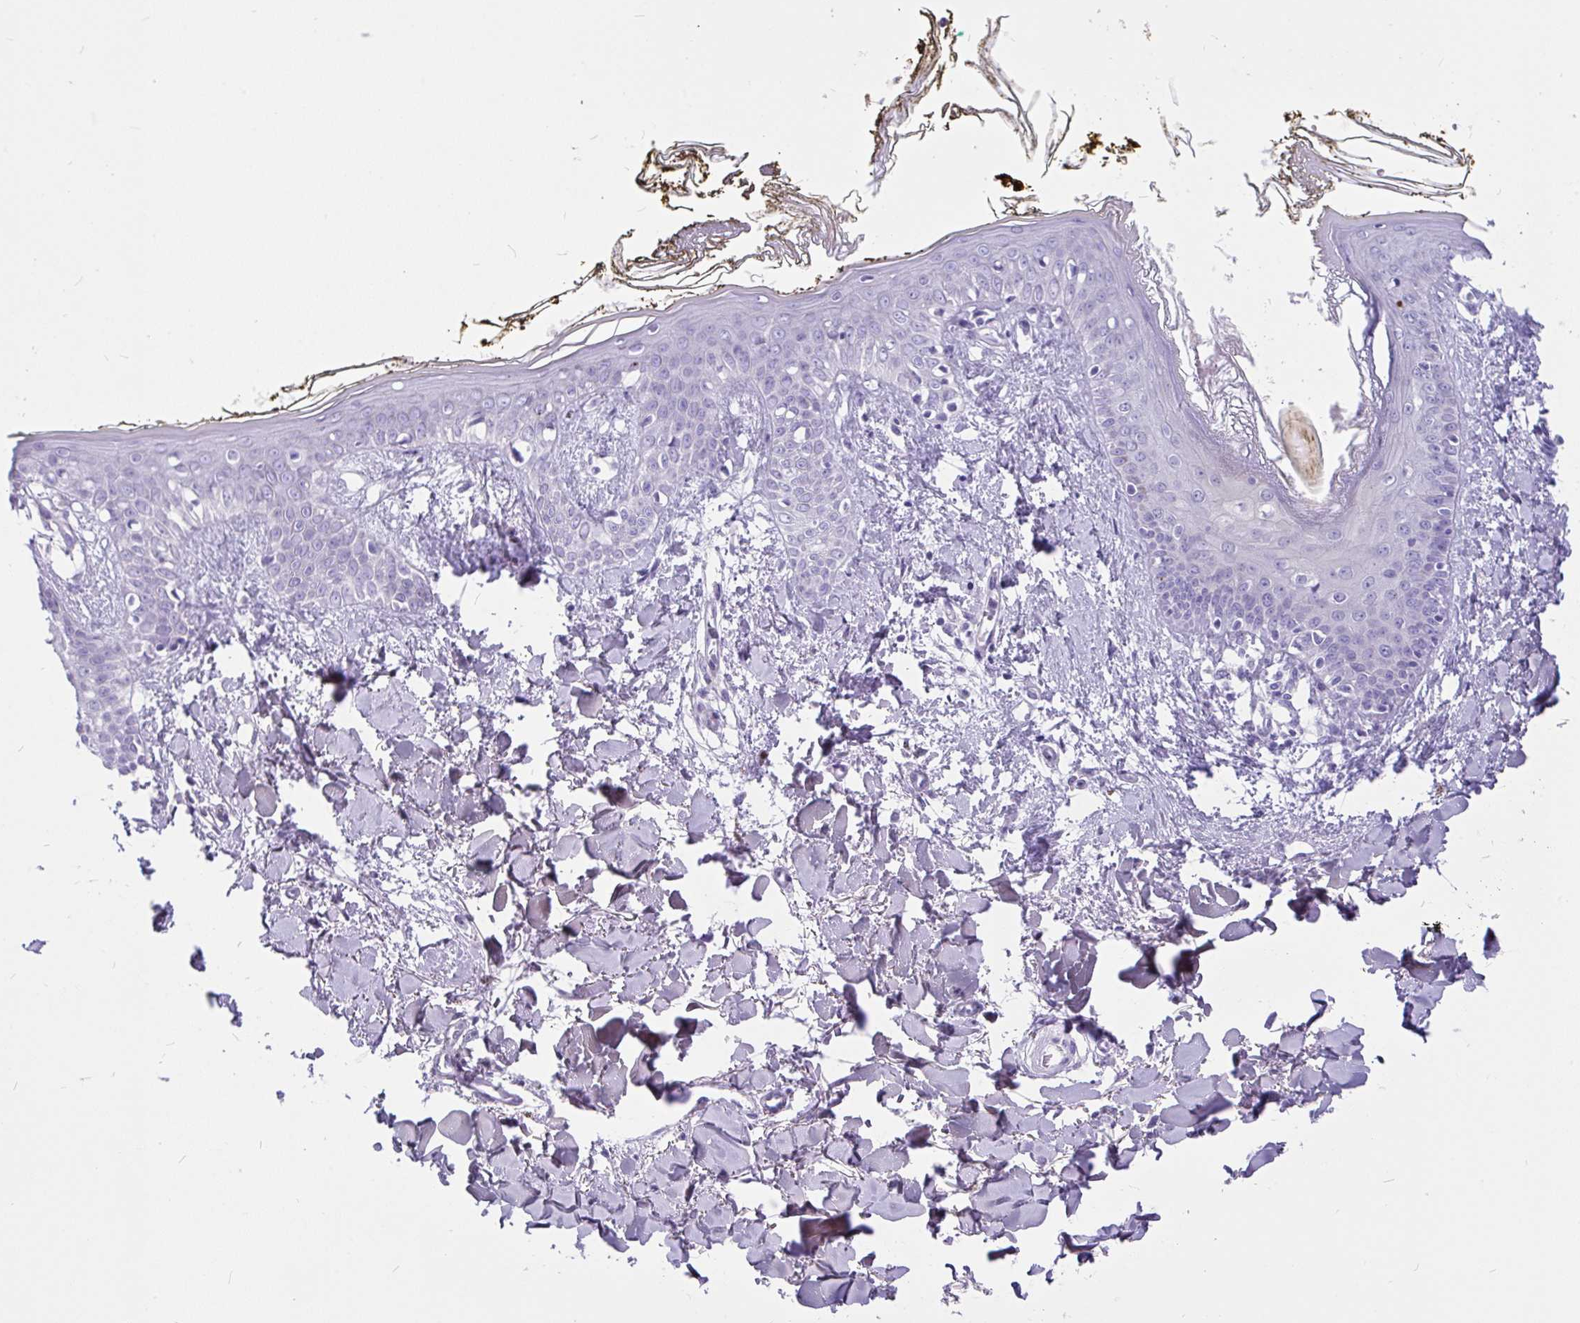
{"staining": {"intensity": "negative", "quantity": "none", "location": "none"}, "tissue": "skin", "cell_type": "Fibroblasts", "image_type": "normal", "snomed": [{"axis": "morphology", "description": "Normal tissue, NOS"}, {"axis": "topography", "description": "Skin"}], "caption": "Immunohistochemistry (IHC) of benign skin exhibits no expression in fibroblasts. The staining is performed using DAB brown chromogen with nuclei counter-stained in using hematoxylin.", "gene": "KIAA2013", "patient": {"sex": "female", "age": 34}}